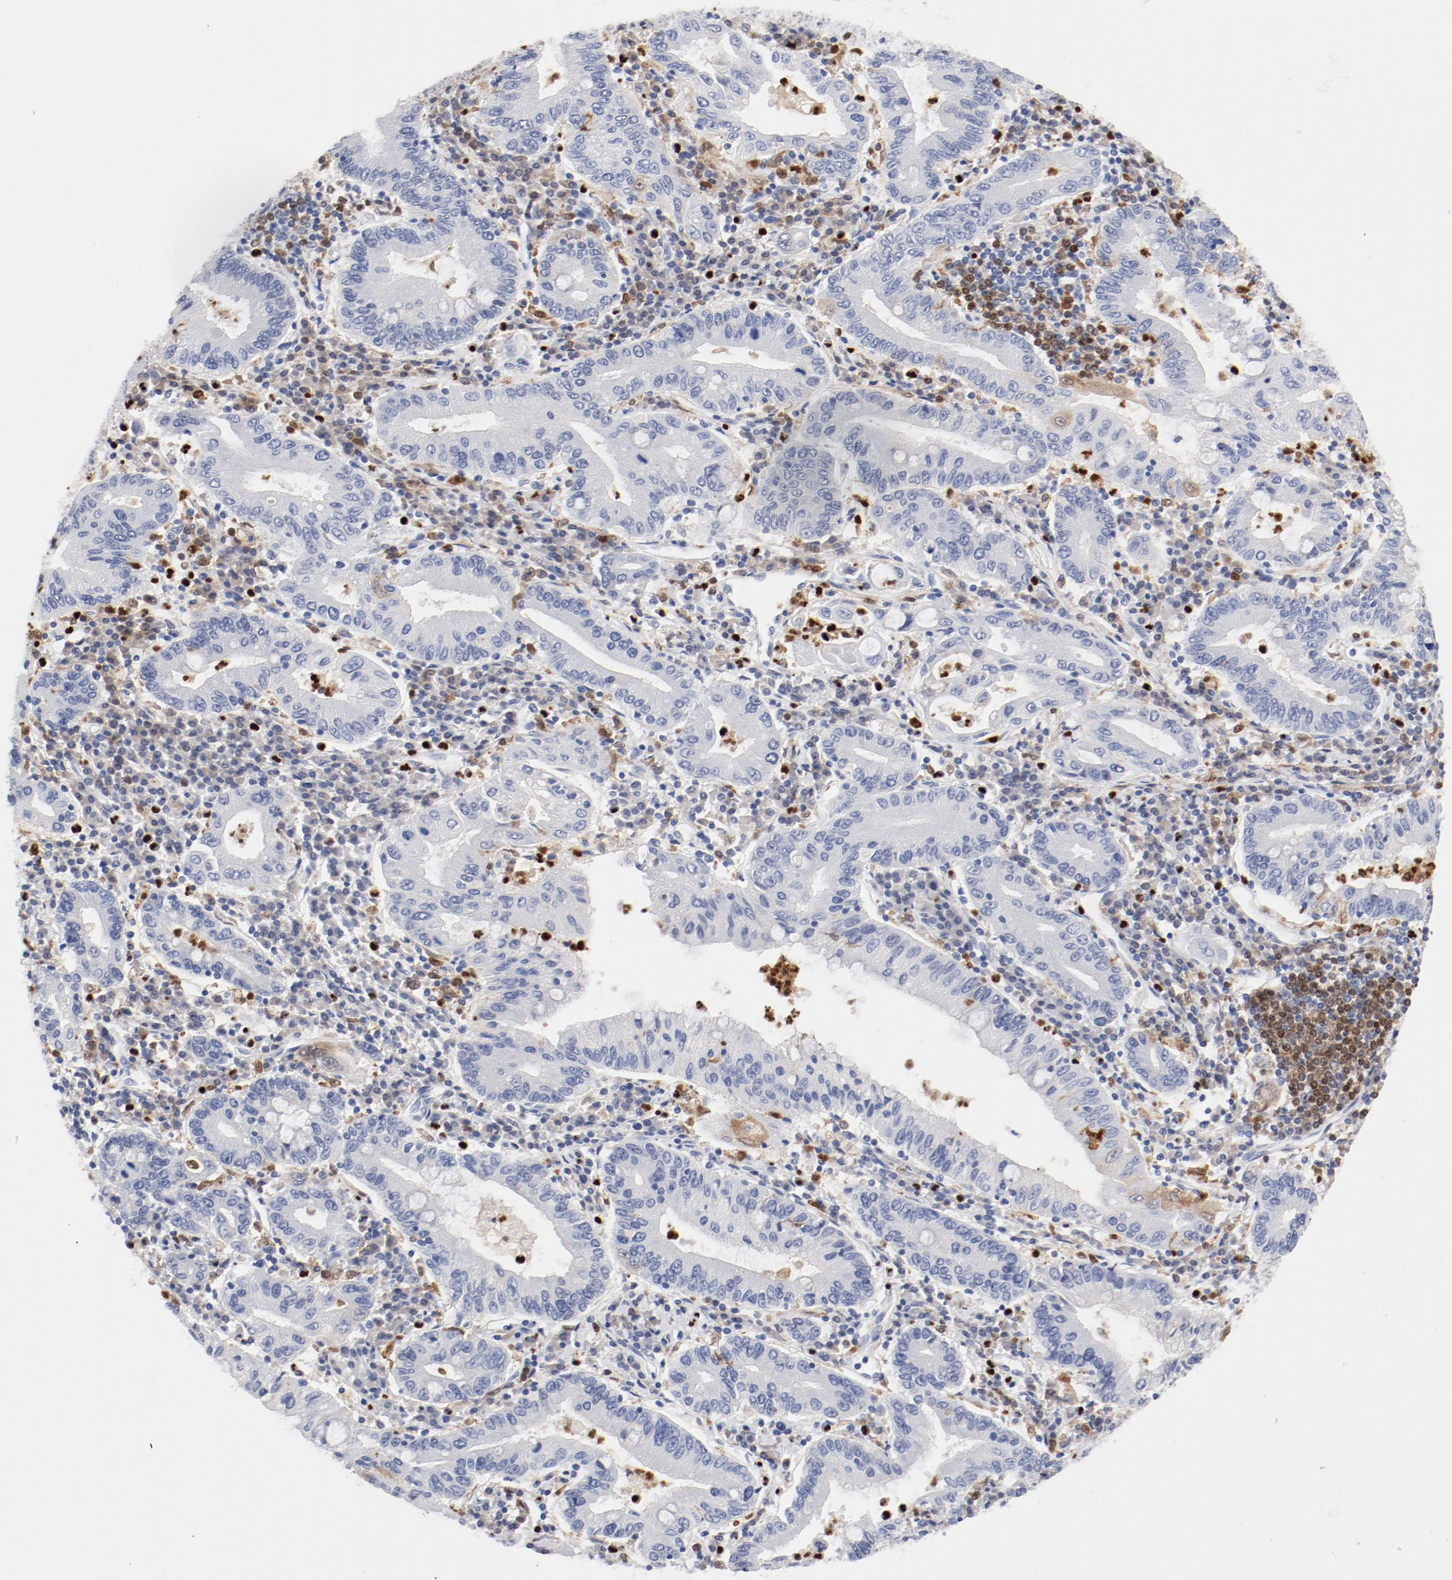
{"staining": {"intensity": "negative", "quantity": "none", "location": "none"}, "tissue": "stomach cancer", "cell_type": "Tumor cells", "image_type": "cancer", "snomed": [{"axis": "morphology", "description": "Normal tissue, NOS"}, {"axis": "morphology", "description": "Adenocarcinoma, NOS"}, {"axis": "topography", "description": "Esophagus"}, {"axis": "topography", "description": "Stomach, upper"}, {"axis": "topography", "description": "Peripheral nerve tissue"}], "caption": "Protein analysis of adenocarcinoma (stomach) displays no significant staining in tumor cells.", "gene": "NCF1", "patient": {"sex": "male", "age": 62}}